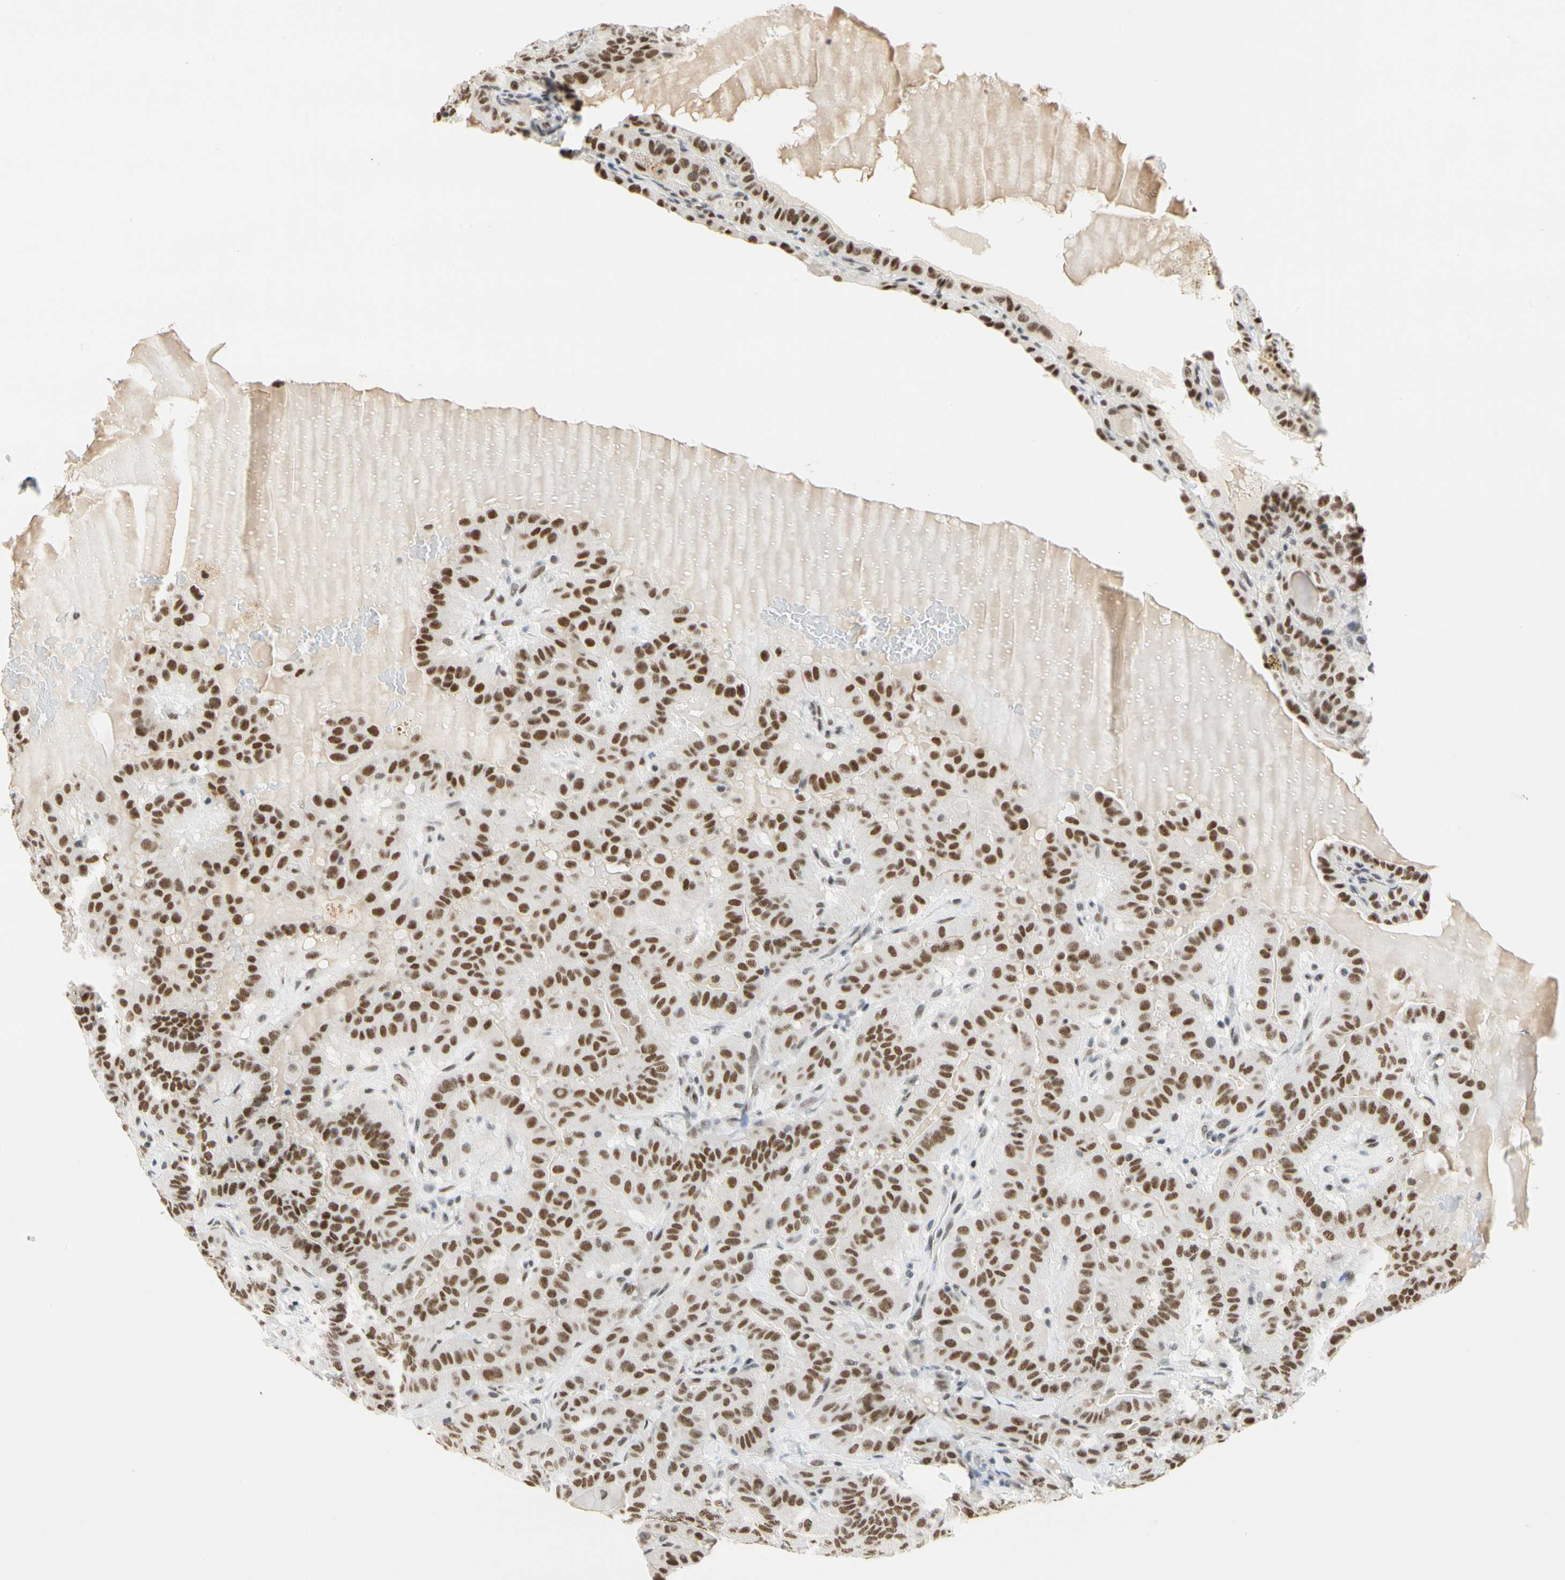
{"staining": {"intensity": "strong", "quantity": ">75%", "location": "nuclear"}, "tissue": "thyroid cancer", "cell_type": "Tumor cells", "image_type": "cancer", "snomed": [{"axis": "morphology", "description": "Papillary adenocarcinoma, NOS"}, {"axis": "topography", "description": "Thyroid gland"}], "caption": "Thyroid cancer stained with a protein marker reveals strong staining in tumor cells.", "gene": "ZSCAN16", "patient": {"sex": "male", "age": 77}}